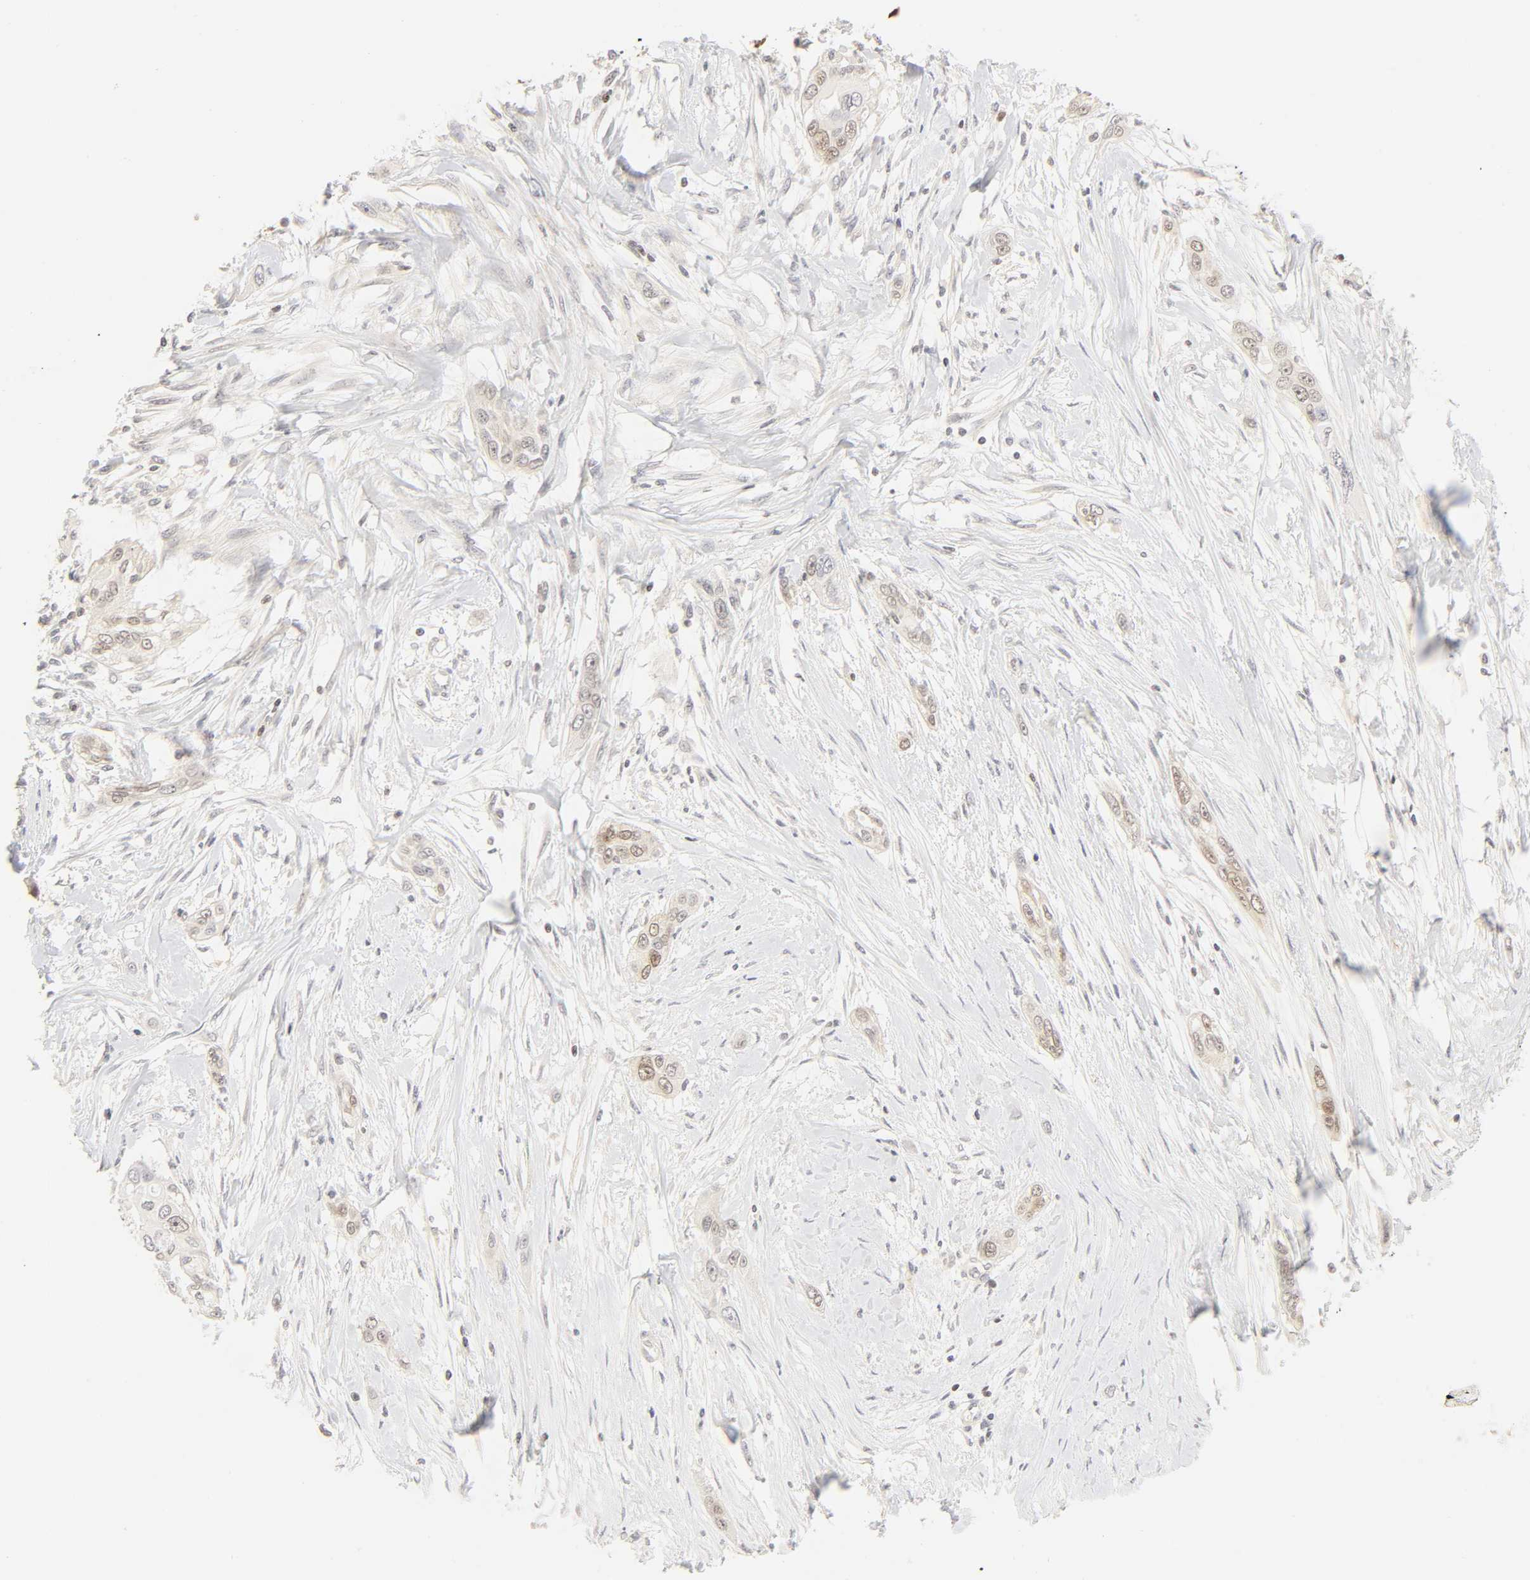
{"staining": {"intensity": "weak", "quantity": "25%-75%", "location": "cytoplasmic/membranous"}, "tissue": "pancreatic cancer", "cell_type": "Tumor cells", "image_type": "cancer", "snomed": [{"axis": "morphology", "description": "Adenocarcinoma, NOS"}, {"axis": "topography", "description": "Pancreas"}], "caption": "This is a photomicrograph of immunohistochemistry (IHC) staining of pancreatic cancer, which shows weak positivity in the cytoplasmic/membranous of tumor cells.", "gene": "KIF2A", "patient": {"sex": "female", "age": 60}}